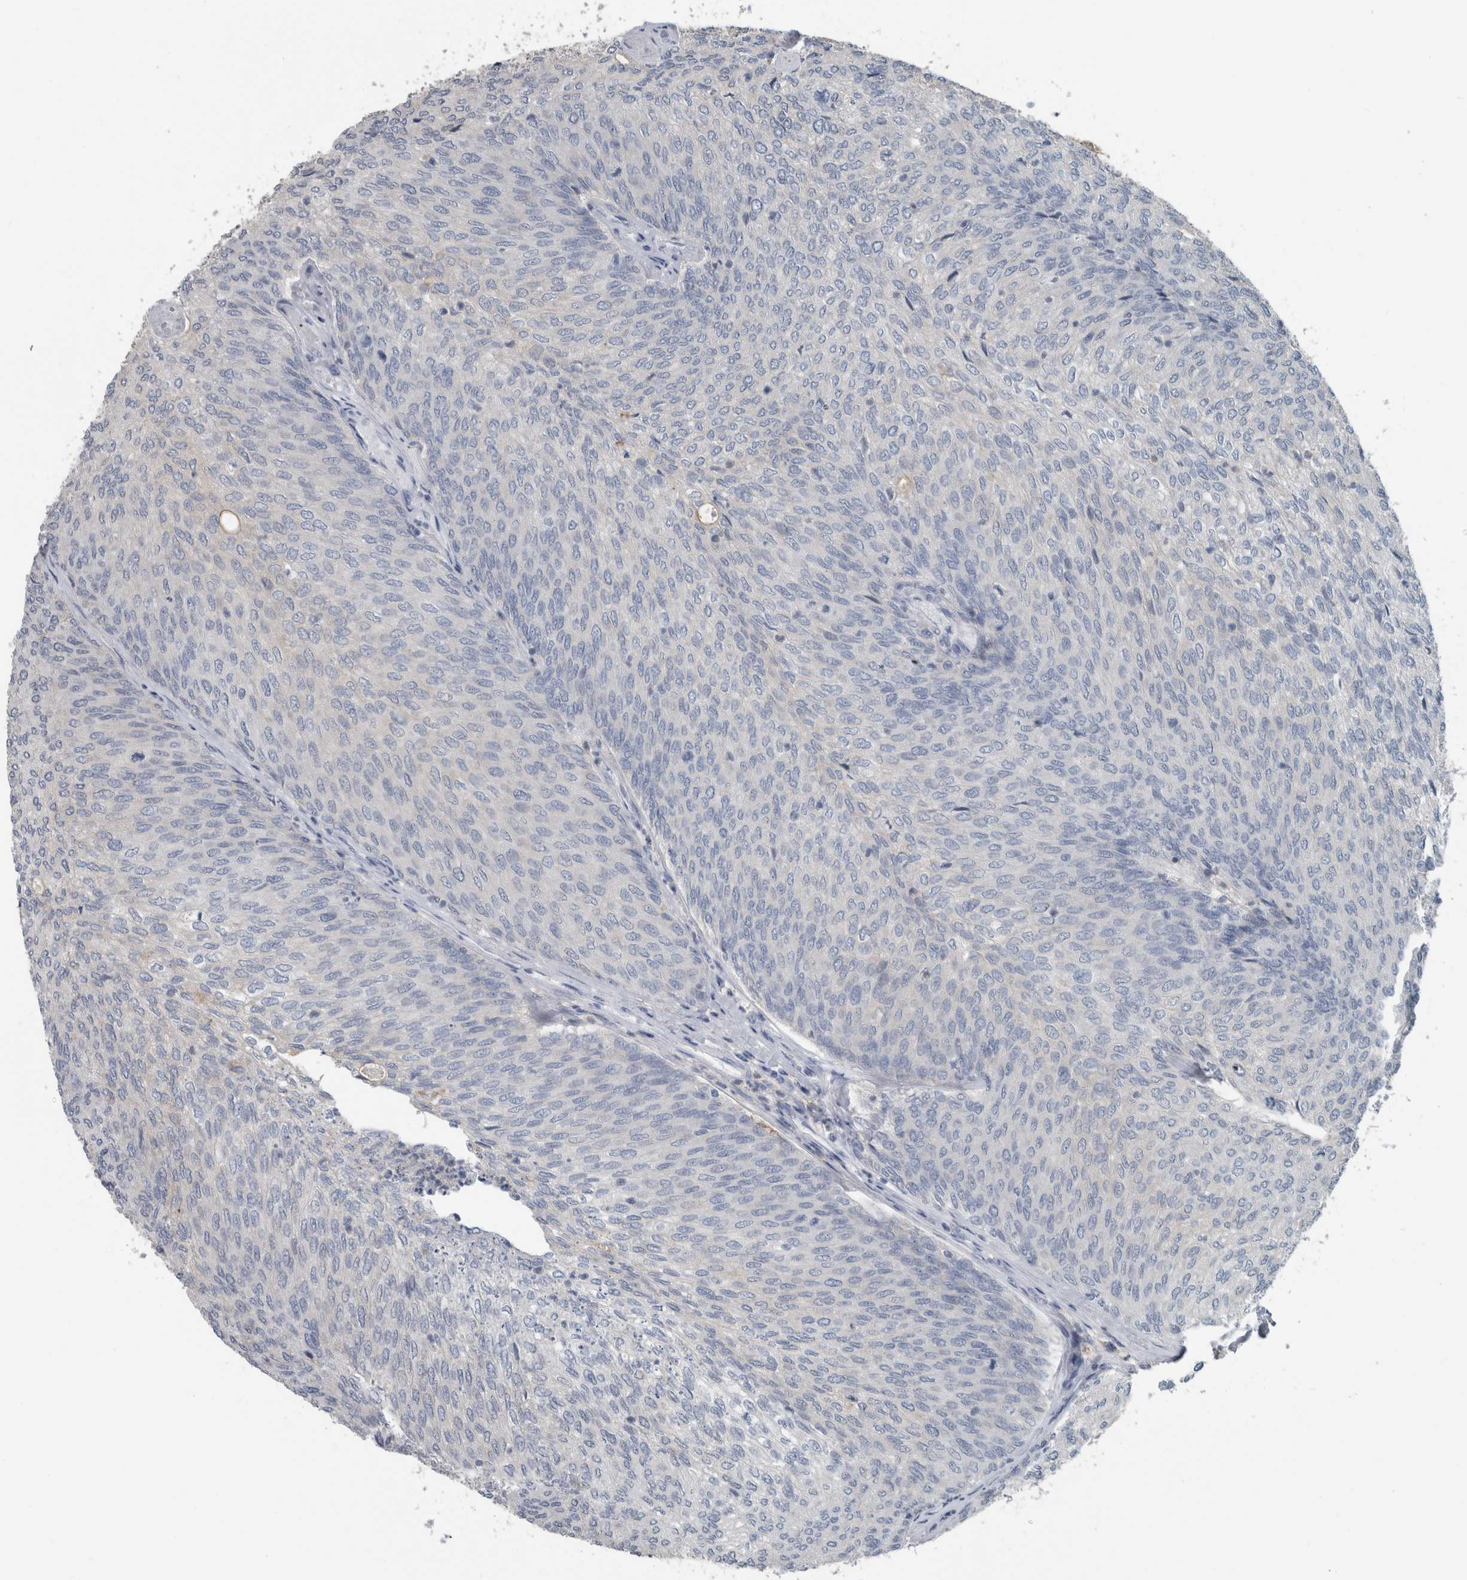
{"staining": {"intensity": "negative", "quantity": "none", "location": "none"}, "tissue": "urothelial cancer", "cell_type": "Tumor cells", "image_type": "cancer", "snomed": [{"axis": "morphology", "description": "Urothelial carcinoma, Low grade"}, {"axis": "topography", "description": "Urinary bladder"}], "caption": "An immunohistochemistry (IHC) micrograph of urothelial cancer is shown. There is no staining in tumor cells of urothelial cancer.", "gene": "ACSF2", "patient": {"sex": "female", "age": 79}}